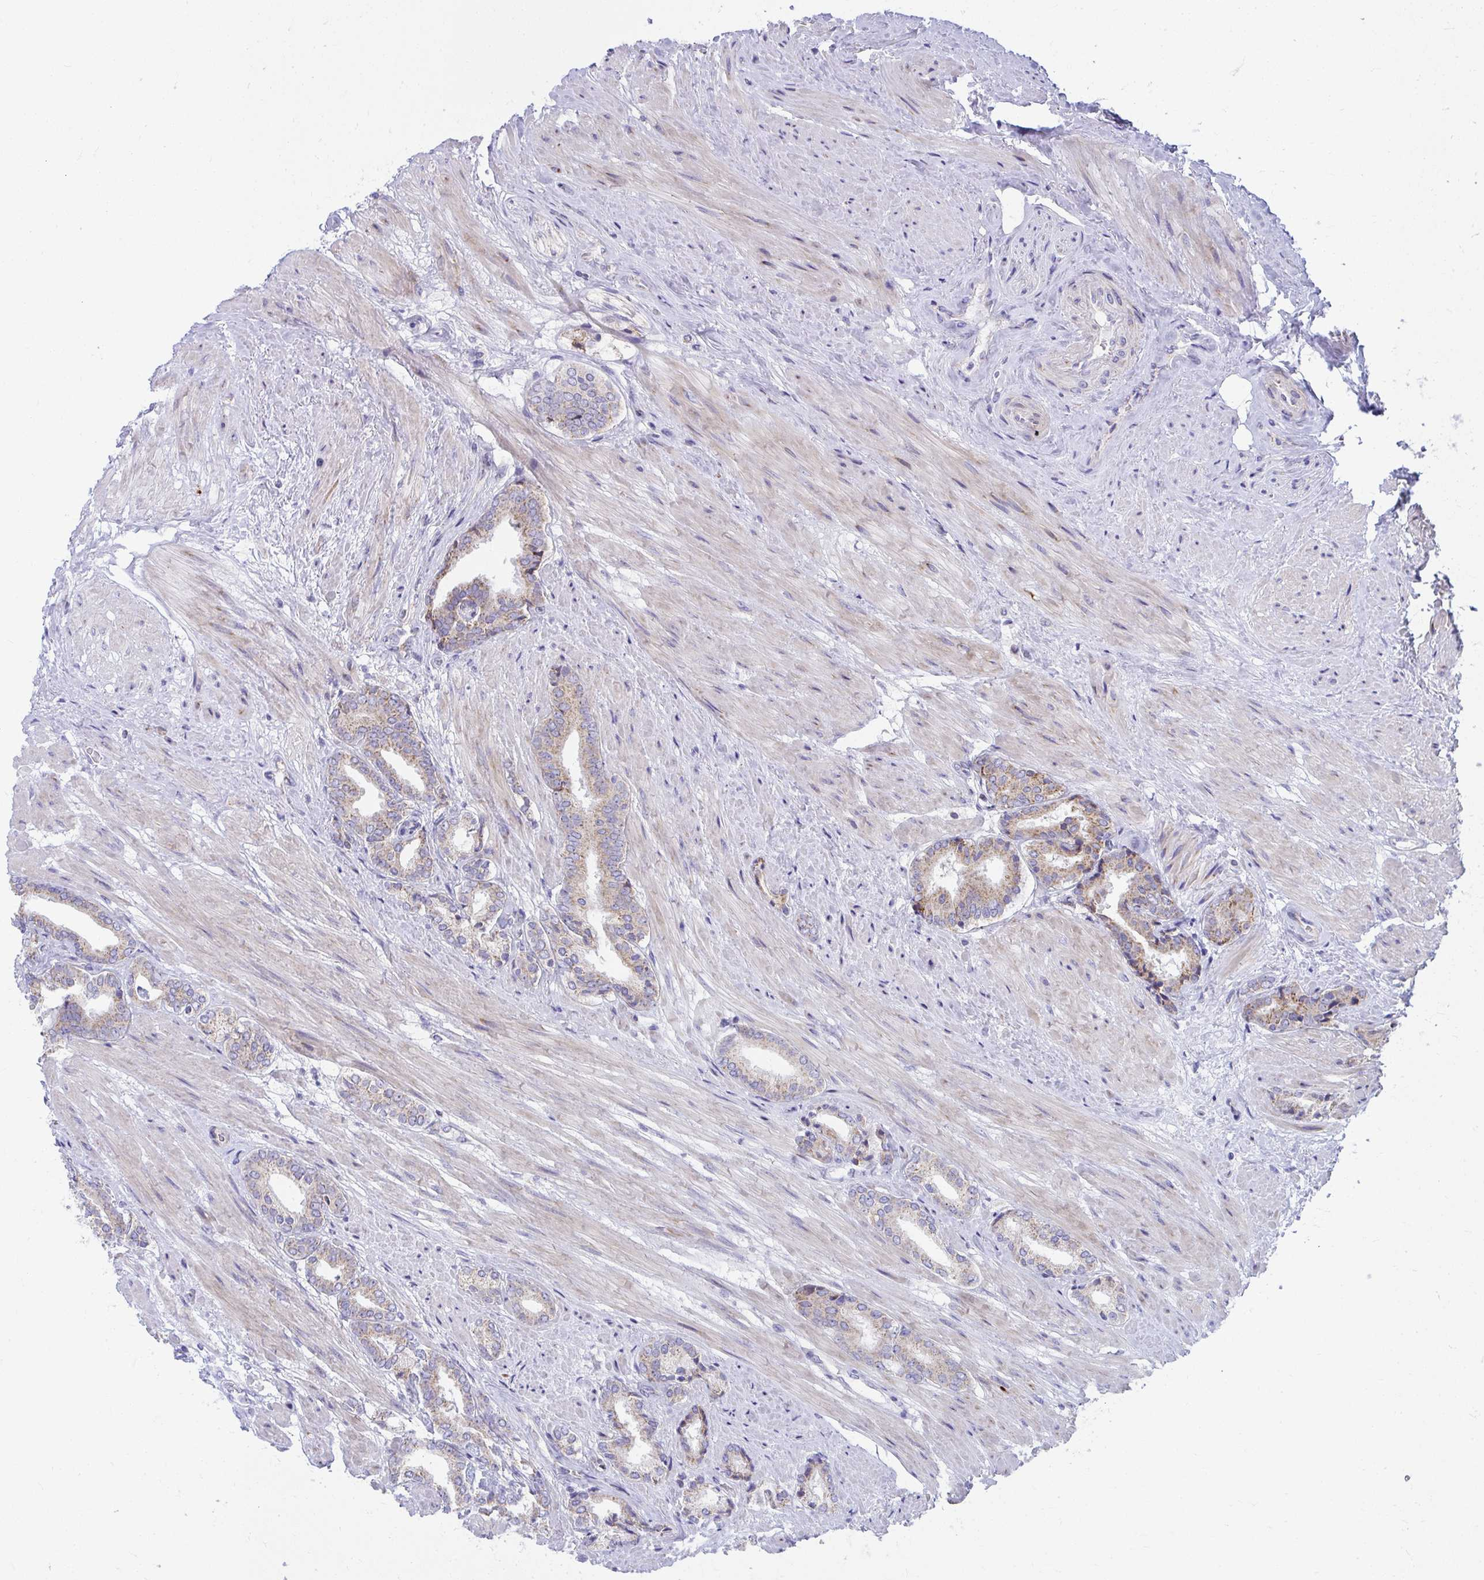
{"staining": {"intensity": "weak", "quantity": "25%-75%", "location": "cytoplasmic/membranous"}, "tissue": "prostate cancer", "cell_type": "Tumor cells", "image_type": "cancer", "snomed": [{"axis": "morphology", "description": "Adenocarcinoma, High grade"}, {"axis": "topography", "description": "Prostate"}], "caption": "The histopathology image shows immunohistochemical staining of adenocarcinoma (high-grade) (prostate). There is weak cytoplasmic/membranous expression is appreciated in about 25%-75% of tumor cells.", "gene": "IL37", "patient": {"sex": "male", "age": 56}}